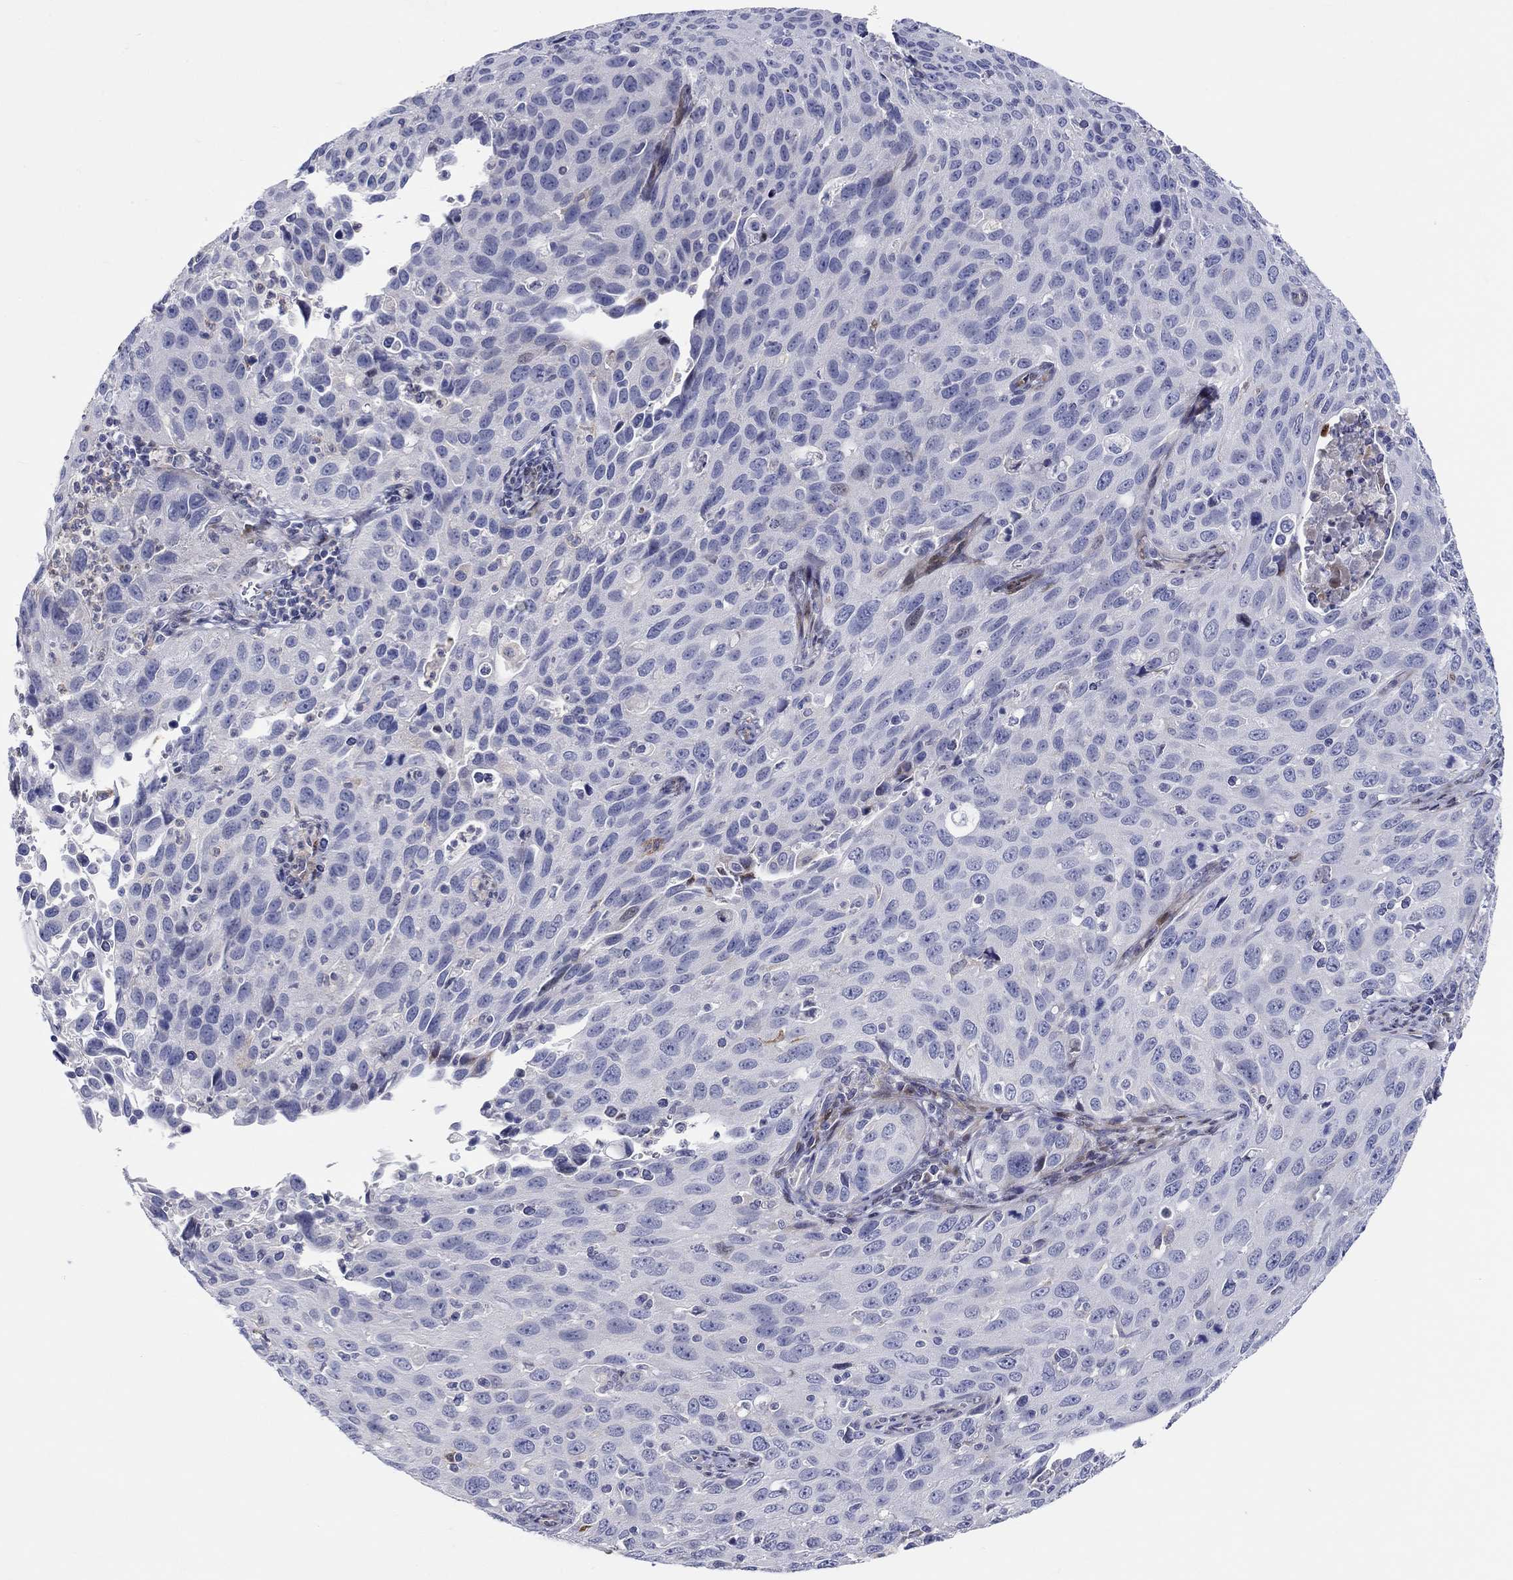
{"staining": {"intensity": "negative", "quantity": "none", "location": "none"}, "tissue": "cervical cancer", "cell_type": "Tumor cells", "image_type": "cancer", "snomed": [{"axis": "morphology", "description": "Squamous cell carcinoma, NOS"}, {"axis": "topography", "description": "Cervix"}], "caption": "A high-resolution image shows immunohistochemistry staining of cervical cancer (squamous cell carcinoma), which demonstrates no significant staining in tumor cells.", "gene": "ARHGAP36", "patient": {"sex": "female", "age": 26}}